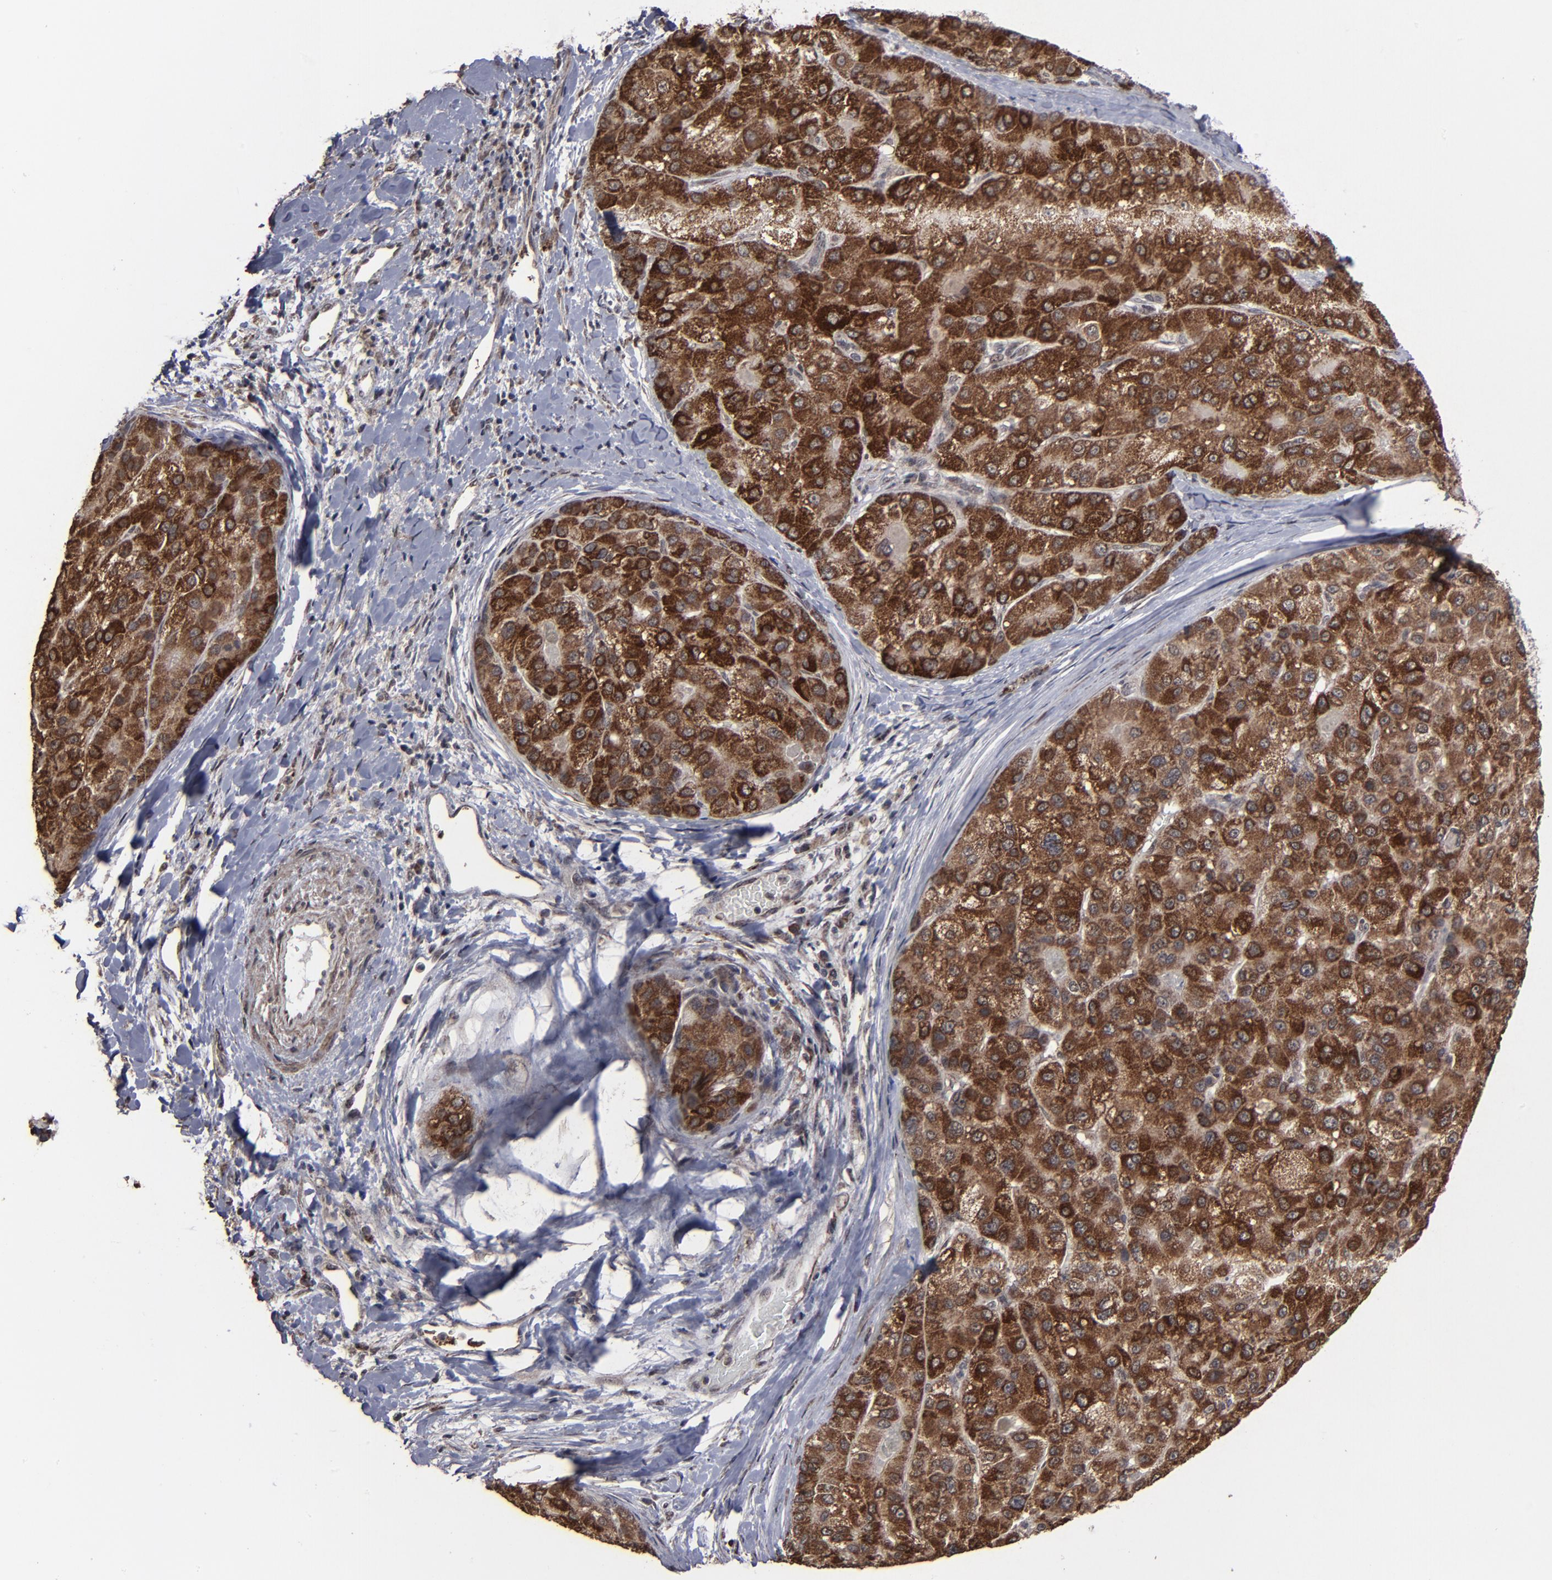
{"staining": {"intensity": "strong", "quantity": ">75%", "location": "cytoplasmic/membranous"}, "tissue": "liver cancer", "cell_type": "Tumor cells", "image_type": "cancer", "snomed": [{"axis": "morphology", "description": "Carcinoma, Hepatocellular, NOS"}, {"axis": "topography", "description": "Liver"}], "caption": "Tumor cells demonstrate strong cytoplasmic/membranous positivity in about >75% of cells in liver hepatocellular carcinoma. Using DAB (3,3'-diaminobenzidine) (brown) and hematoxylin (blue) stains, captured at high magnification using brightfield microscopy.", "gene": "BNIP3", "patient": {"sex": "male", "age": 80}}